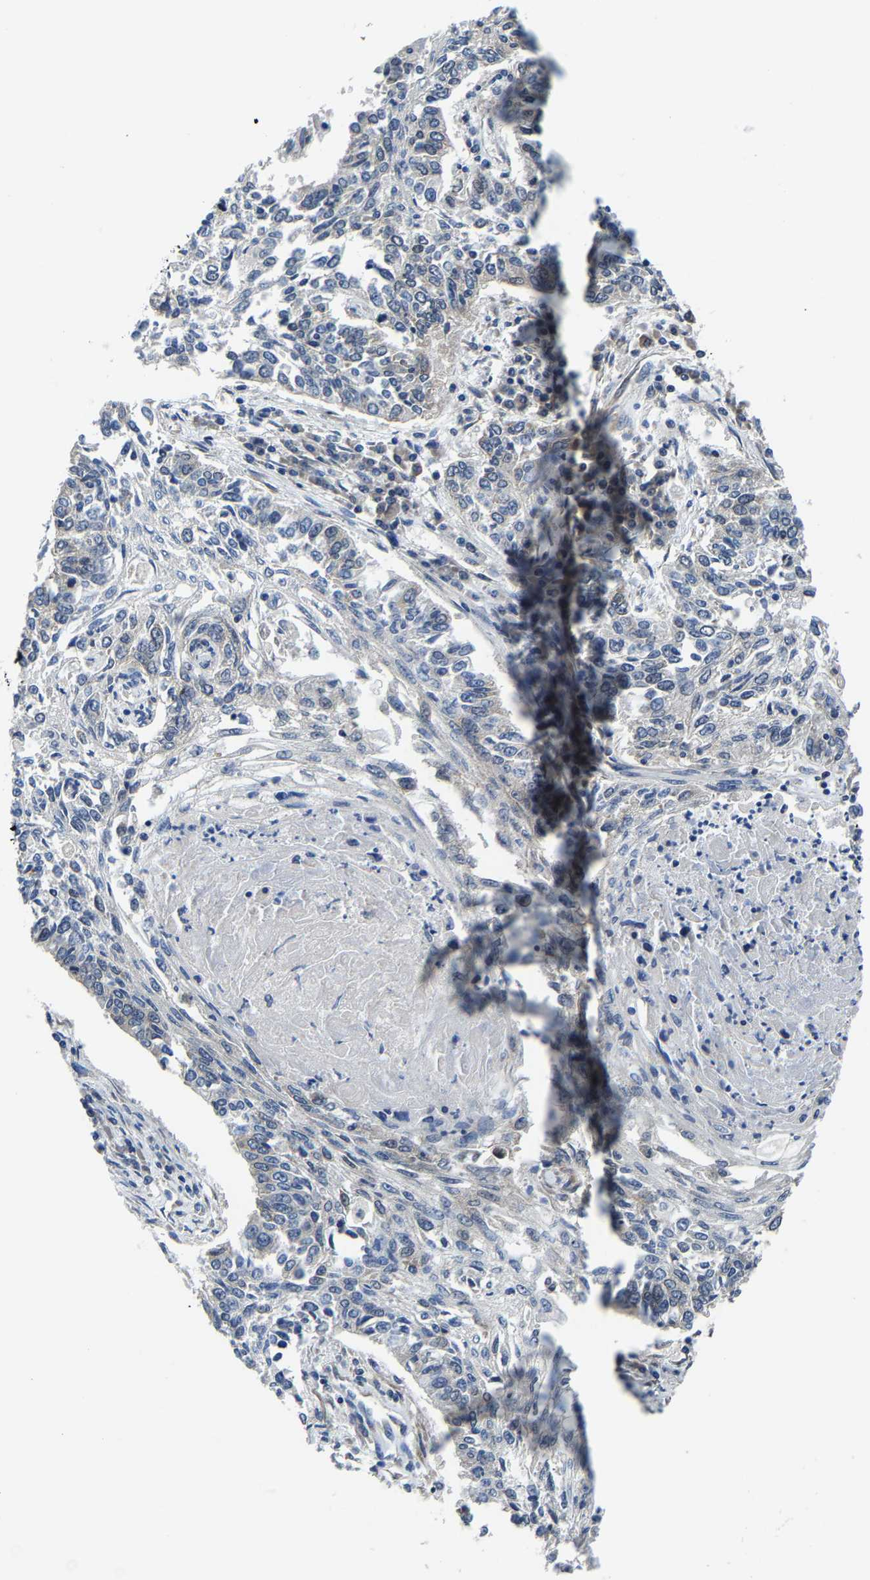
{"staining": {"intensity": "negative", "quantity": "none", "location": "none"}, "tissue": "lung cancer", "cell_type": "Tumor cells", "image_type": "cancer", "snomed": [{"axis": "morphology", "description": "Normal tissue, NOS"}, {"axis": "morphology", "description": "Squamous cell carcinoma, NOS"}, {"axis": "topography", "description": "Cartilage tissue"}, {"axis": "topography", "description": "Bronchus"}, {"axis": "topography", "description": "Lung"}], "caption": "An image of lung cancer (squamous cell carcinoma) stained for a protein exhibits no brown staining in tumor cells.", "gene": "G3BP2", "patient": {"sex": "female", "age": 49}}